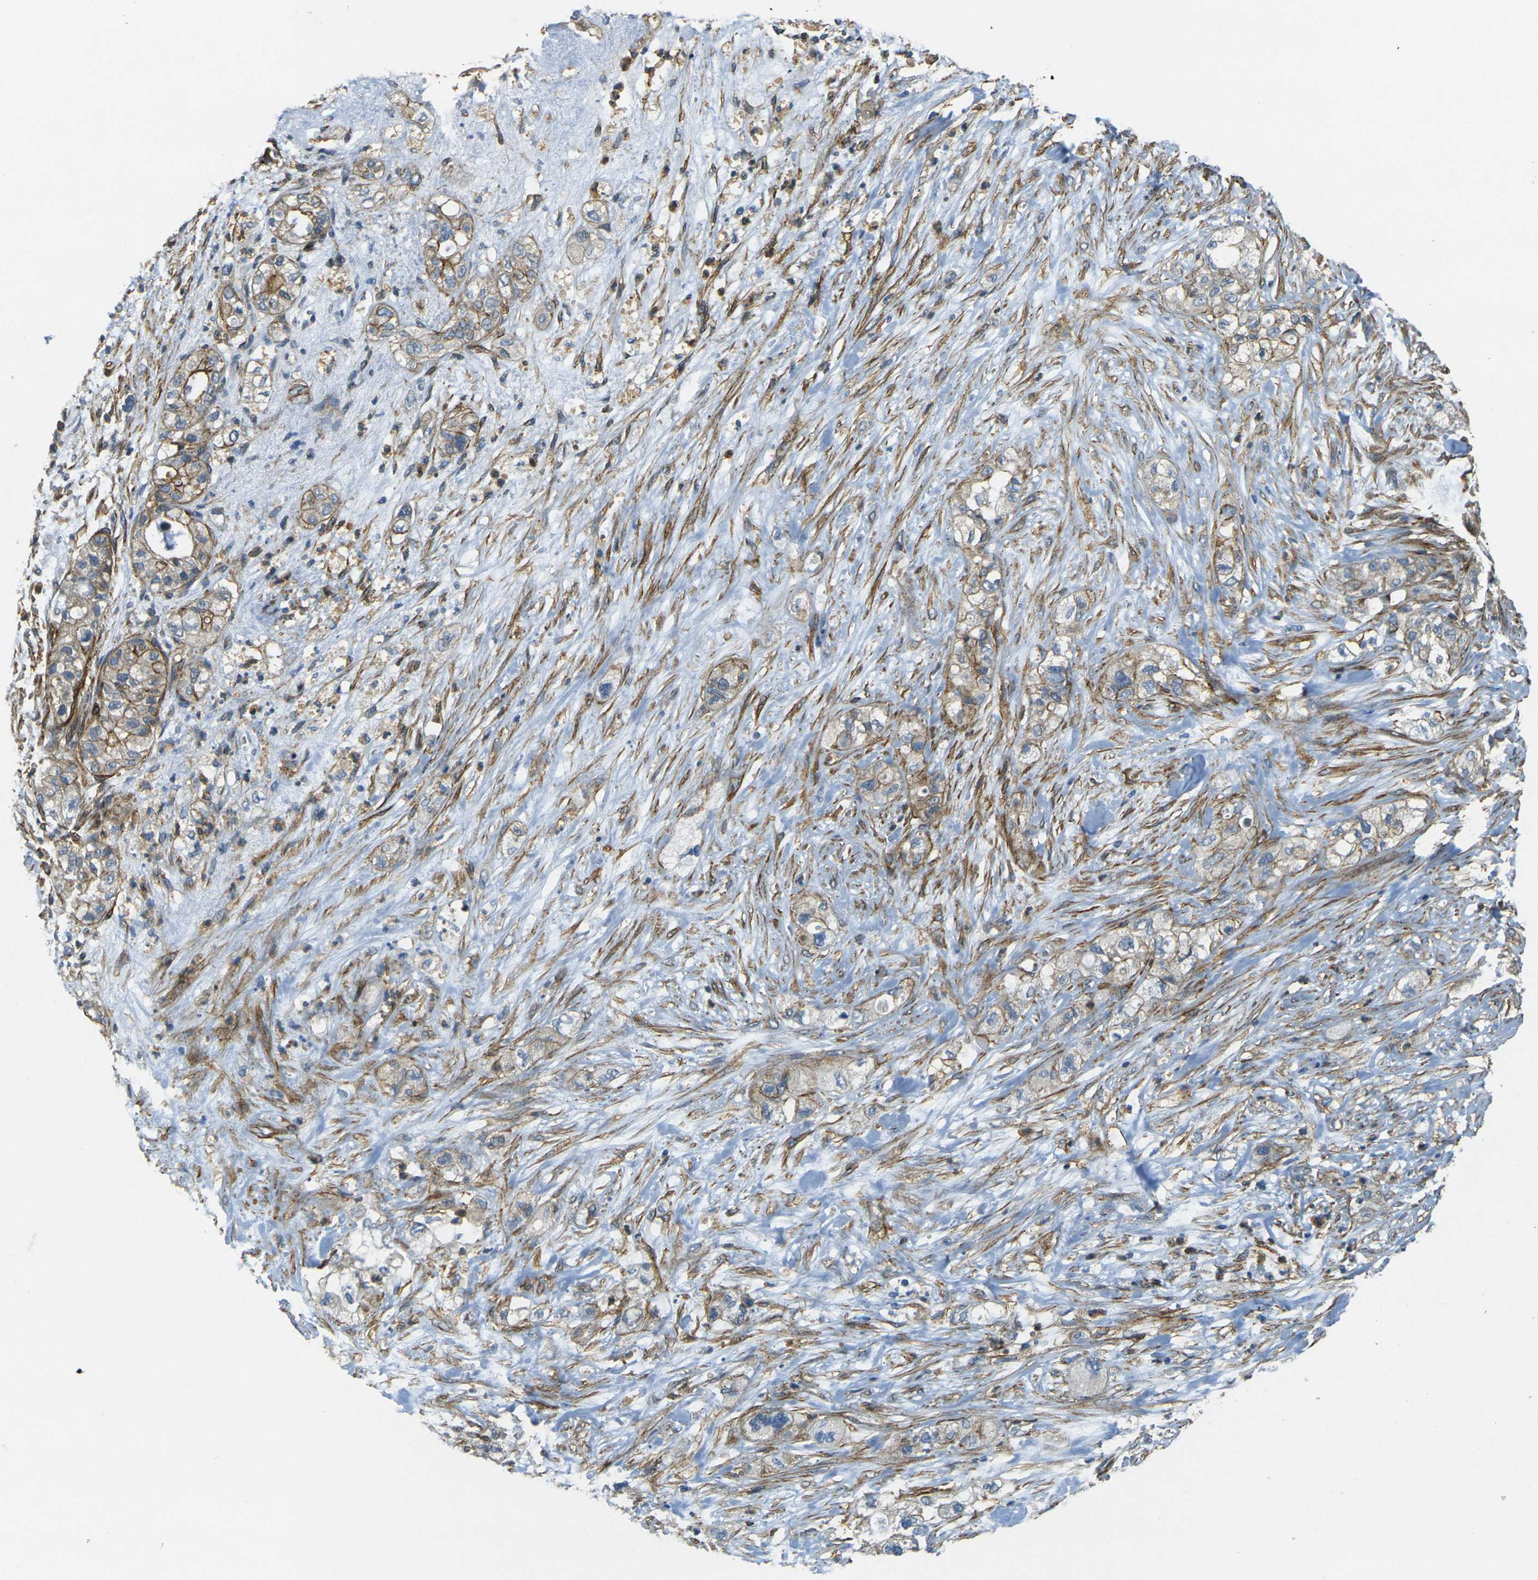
{"staining": {"intensity": "weak", "quantity": "25%-75%", "location": "cytoplasmic/membranous"}, "tissue": "pancreatic cancer", "cell_type": "Tumor cells", "image_type": "cancer", "snomed": [{"axis": "morphology", "description": "Adenocarcinoma, NOS"}, {"axis": "topography", "description": "Pancreas"}], "caption": "The micrograph shows immunohistochemical staining of pancreatic adenocarcinoma. There is weak cytoplasmic/membranous staining is appreciated in about 25%-75% of tumor cells.", "gene": "EPHA7", "patient": {"sex": "female", "age": 78}}